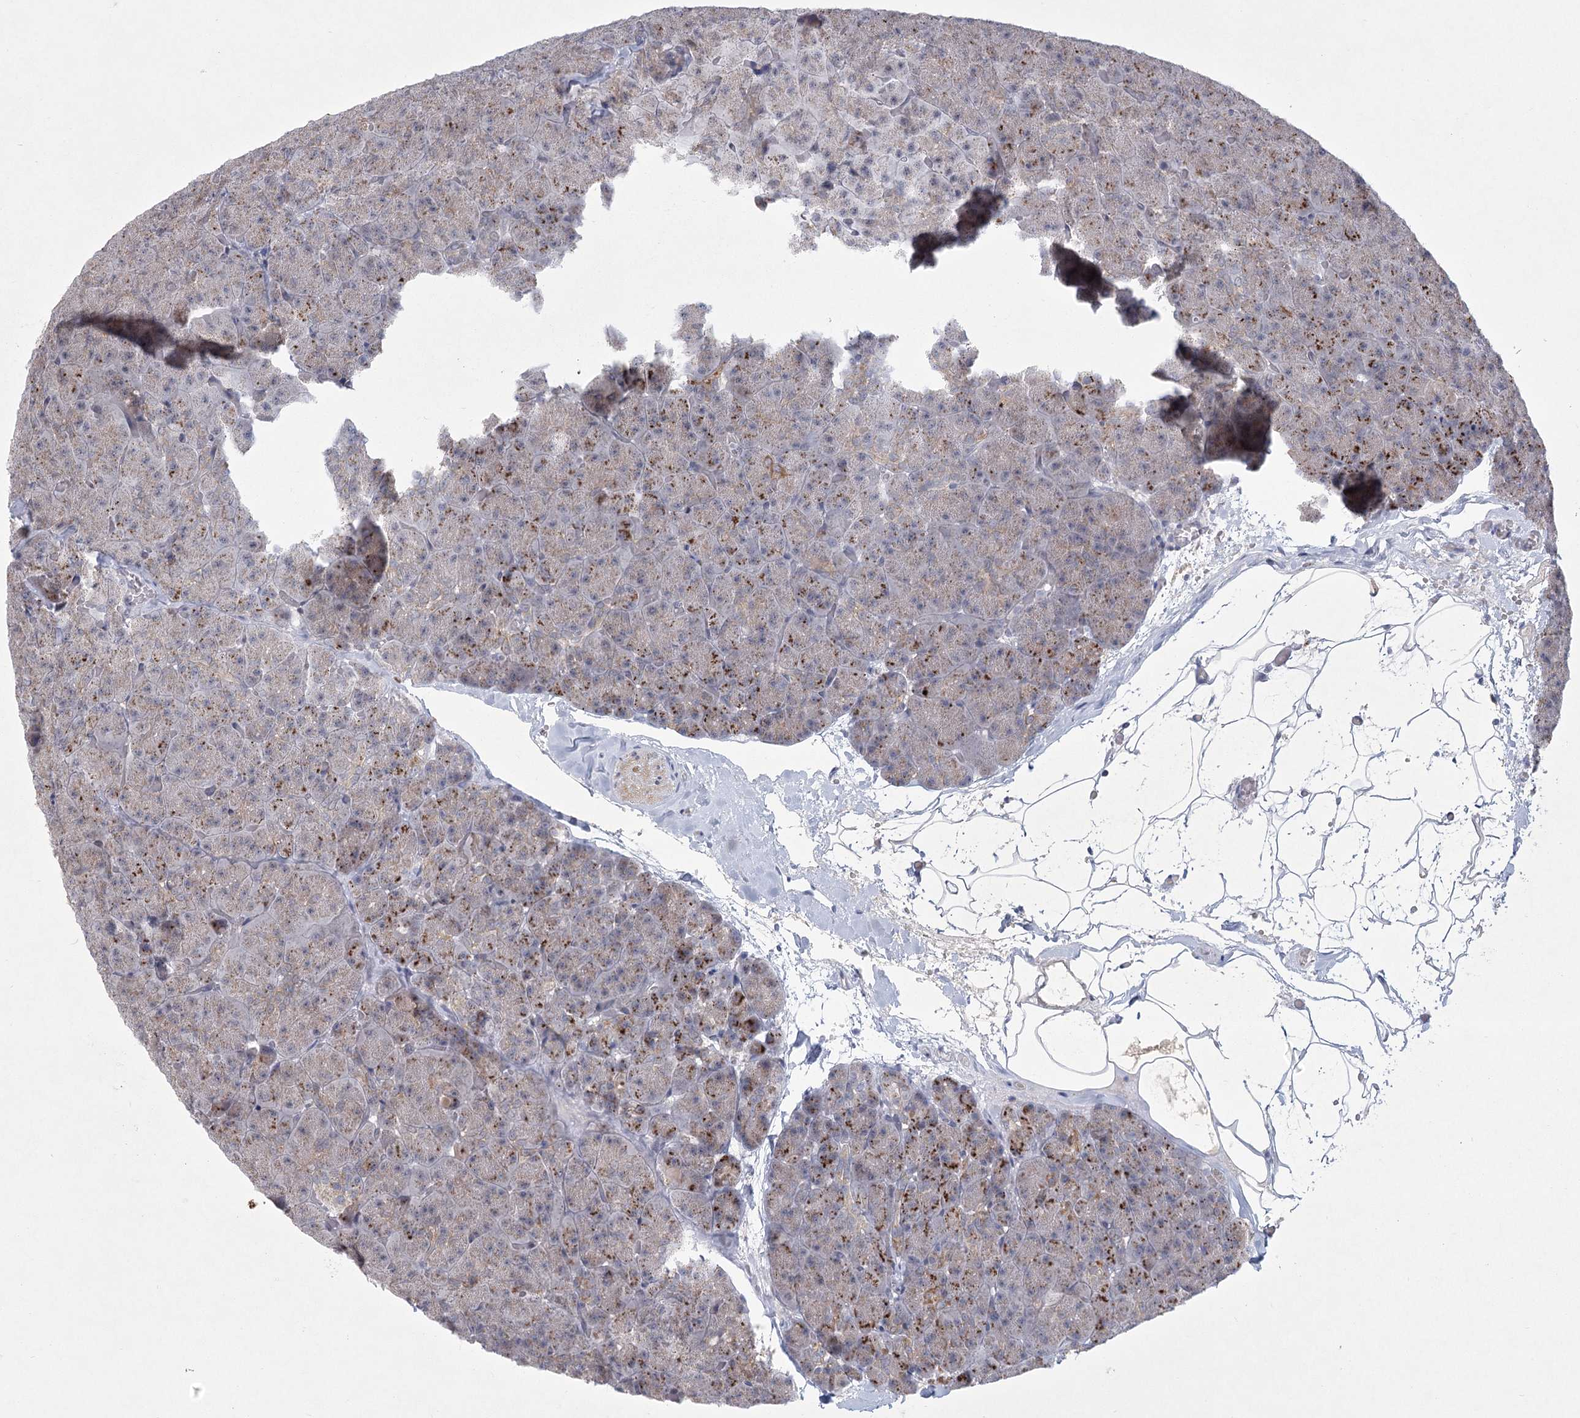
{"staining": {"intensity": "weak", "quantity": "25%-75%", "location": "cytoplasmic/membranous,nuclear"}, "tissue": "pancreas", "cell_type": "Exocrine glandular cells", "image_type": "normal", "snomed": [{"axis": "morphology", "description": "Normal tissue, NOS"}, {"axis": "topography", "description": "Pancreas"}], "caption": "Weak cytoplasmic/membranous,nuclear protein staining is identified in approximately 25%-75% of exocrine glandular cells in pancreas. (DAB IHC with brightfield microscopy, high magnification).", "gene": "CIB4", "patient": {"sex": "male", "age": 36}}